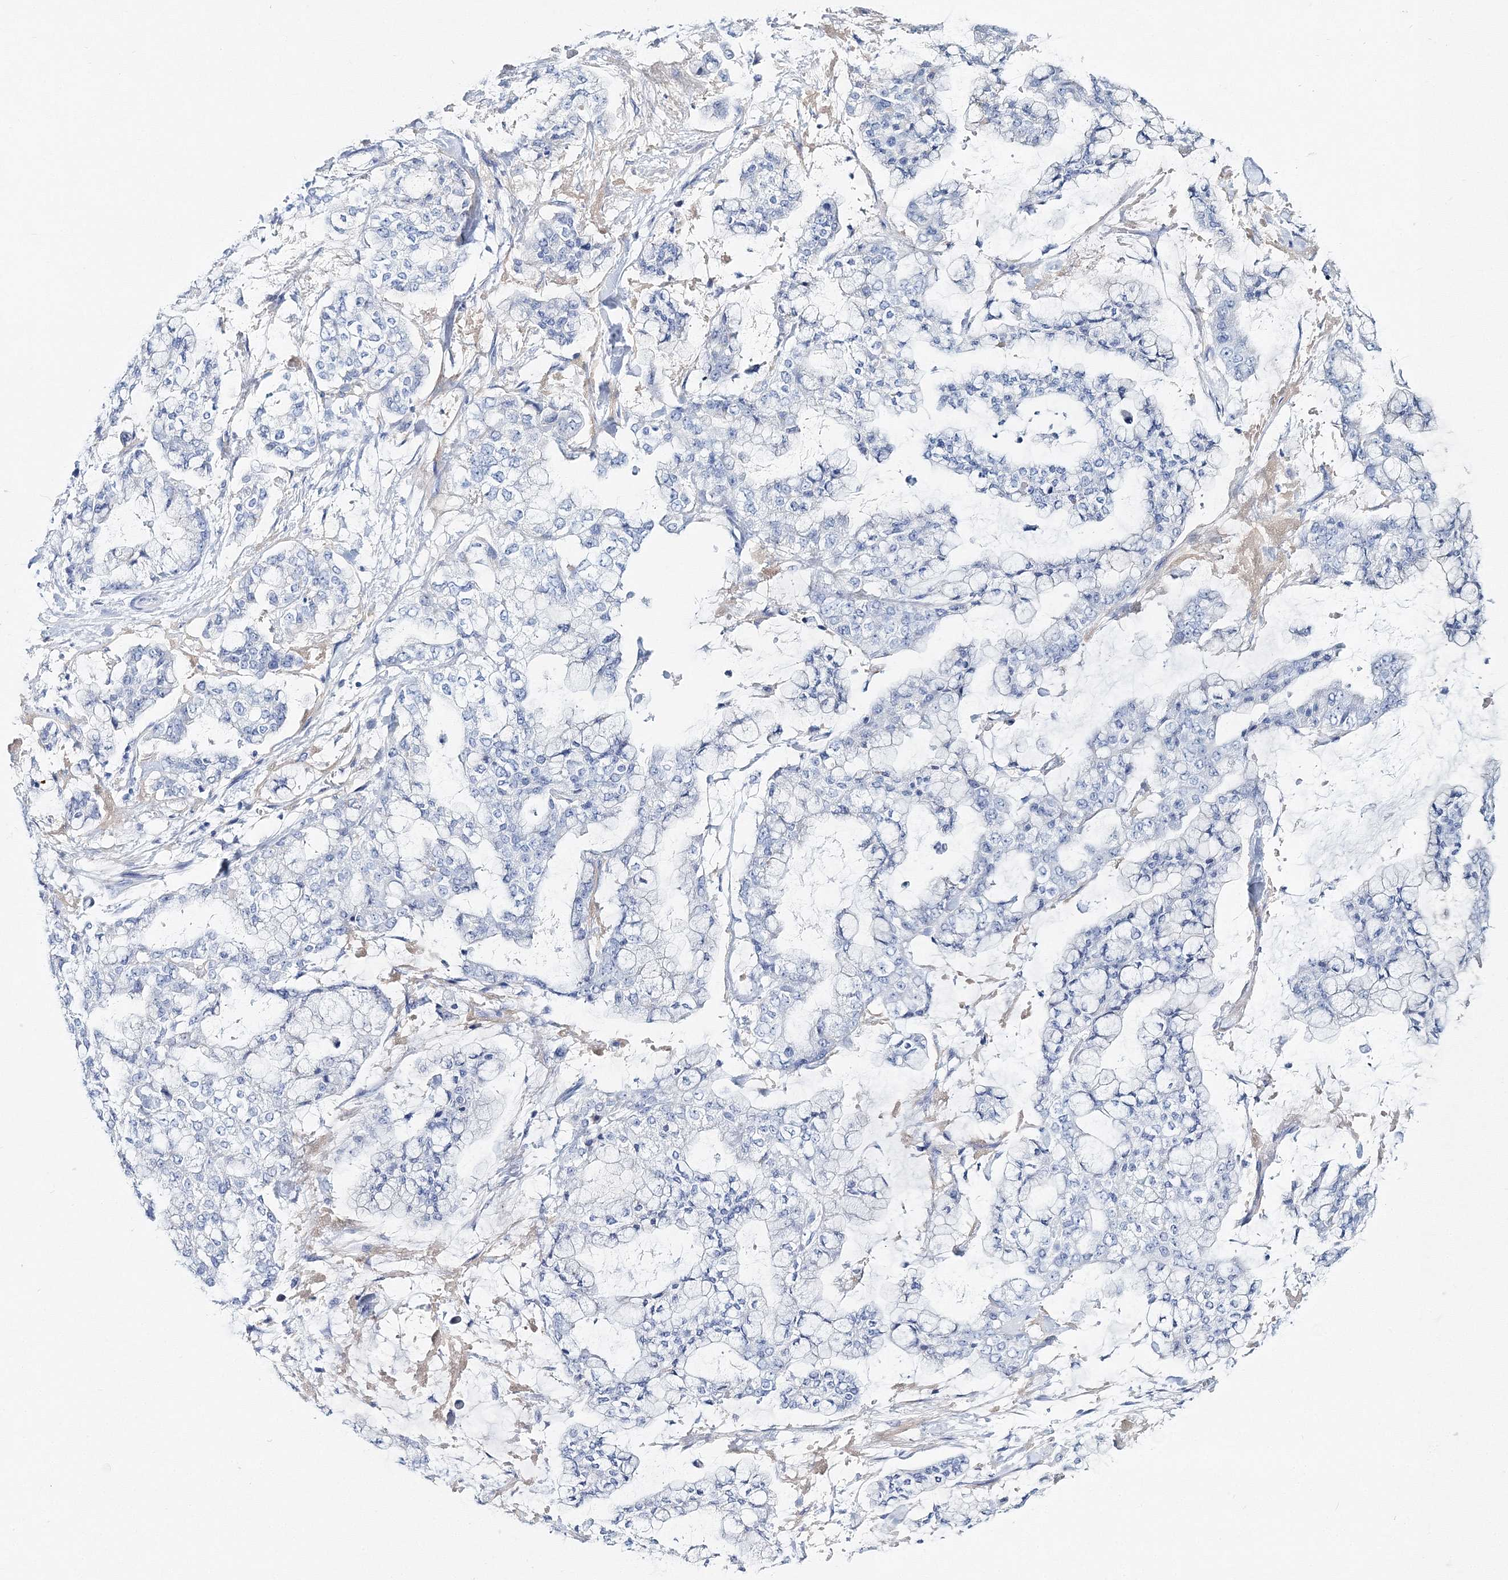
{"staining": {"intensity": "negative", "quantity": "none", "location": "none"}, "tissue": "stomach cancer", "cell_type": "Tumor cells", "image_type": "cancer", "snomed": [{"axis": "morphology", "description": "Normal tissue, NOS"}, {"axis": "morphology", "description": "Adenocarcinoma, NOS"}, {"axis": "topography", "description": "Stomach, upper"}, {"axis": "topography", "description": "Stomach"}], "caption": "Stomach cancer (adenocarcinoma) was stained to show a protein in brown. There is no significant staining in tumor cells.", "gene": "MYOZ2", "patient": {"sex": "male", "age": 76}}